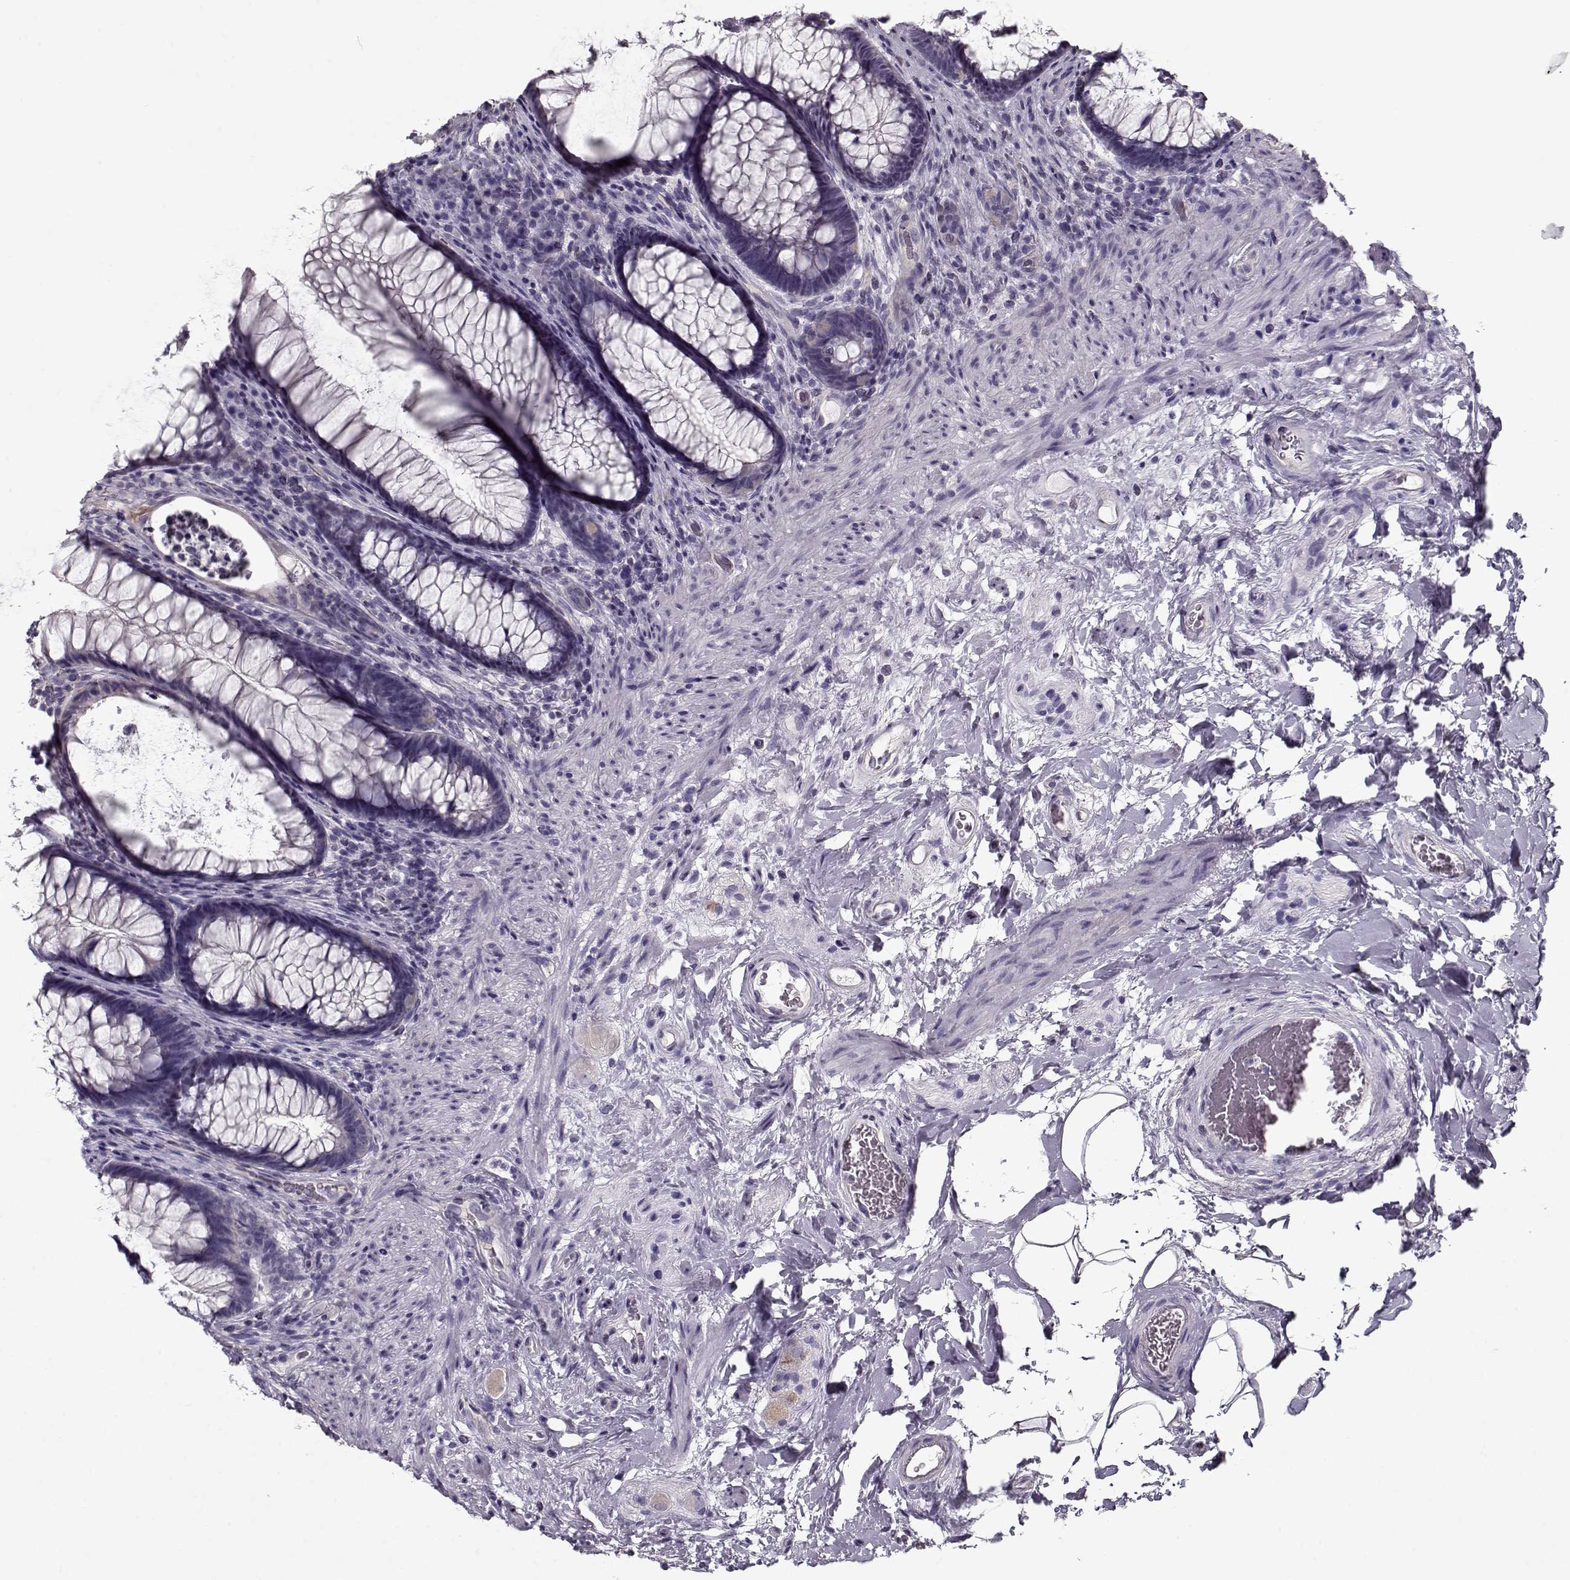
{"staining": {"intensity": "negative", "quantity": "none", "location": "none"}, "tissue": "rectum", "cell_type": "Glandular cells", "image_type": "normal", "snomed": [{"axis": "morphology", "description": "Normal tissue, NOS"}, {"axis": "topography", "description": "Smooth muscle"}, {"axis": "topography", "description": "Rectum"}], "caption": "This is a image of IHC staining of unremarkable rectum, which shows no expression in glandular cells. (DAB IHC, high magnification).", "gene": "CCDC136", "patient": {"sex": "male", "age": 53}}